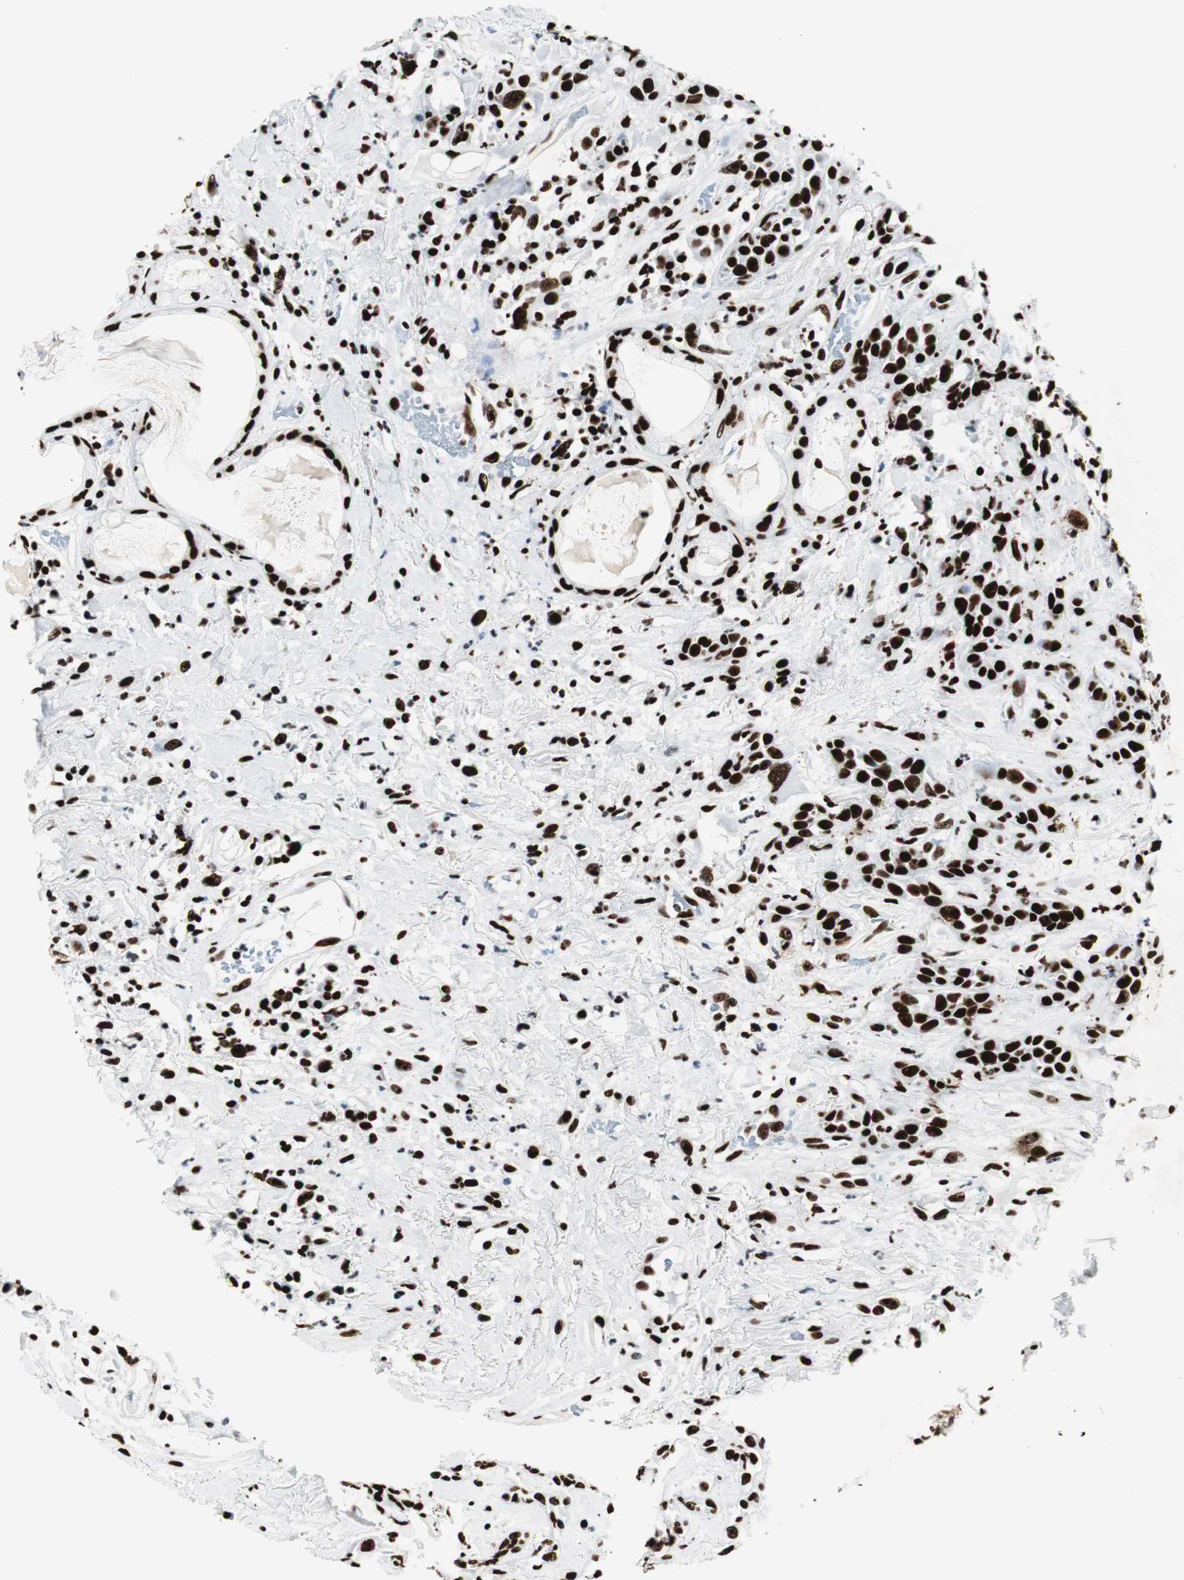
{"staining": {"intensity": "strong", "quantity": ">75%", "location": "nuclear"}, "tissue": "head and neck cancer", "cell_type": "Tumor cells", "image_type": "cancer", "snomed": [{"axis": "morphology", "description": "Squamous cell carcinoma, NOS"}, {"axis": "topography", "description": "Head-Neck"}], "caption": "Immunohistochemistry photomicrograph of neoplastic tissue: head and neck cancer (squamous cell carcinoma) stained using immunohistochemistry (IHC) reveals high levels of strong protein expression localized specifically in the nuclear of tumor cells, appearing as a nuclear brown color.", "gene": "NCL", "patient": {"sex": "male", "age": 62}}